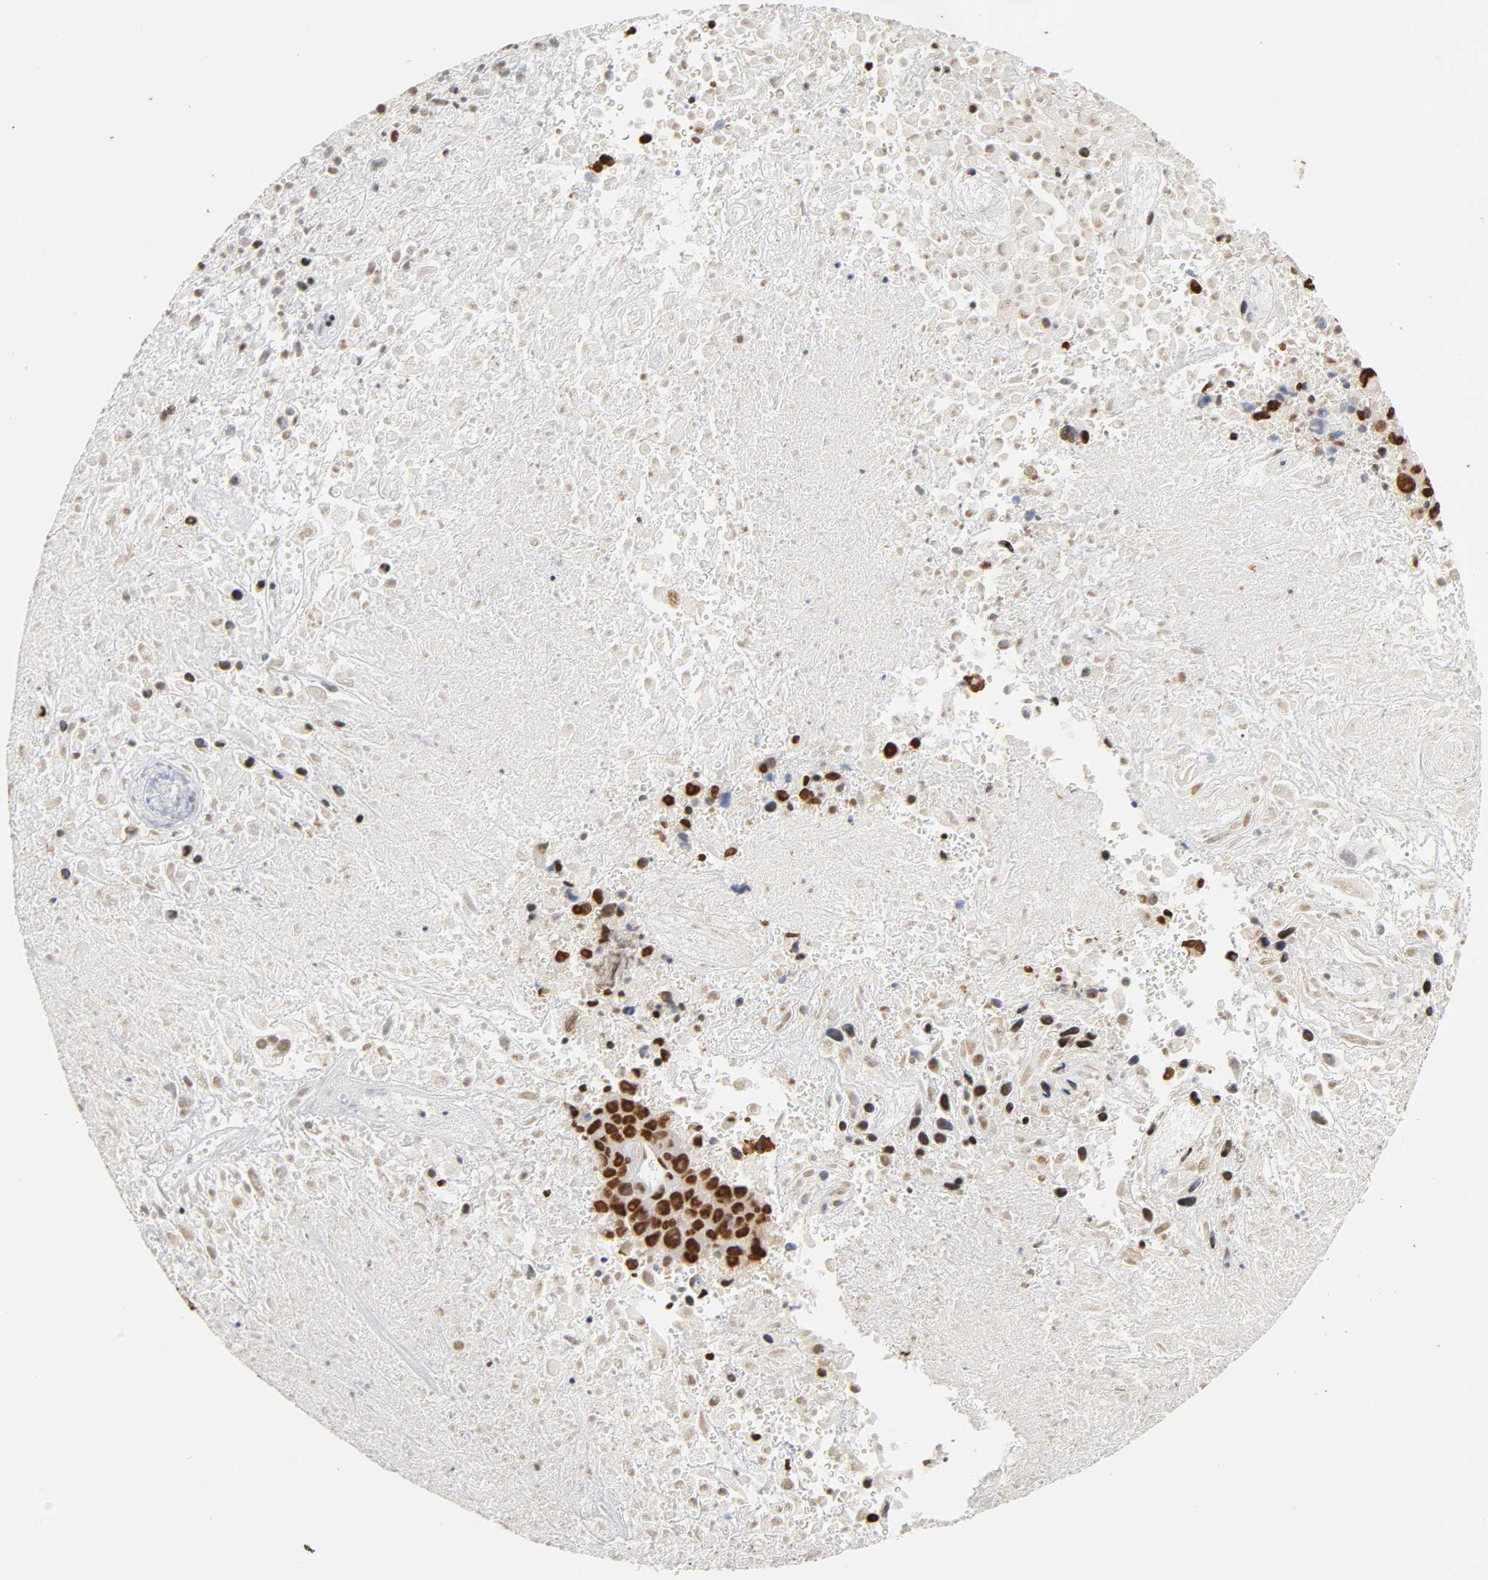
{"staining": {"intensity": "strong", "quantity": ">75%", "location": "nuclear"}, "tissue": "melanoma", "cell_type": "Tumor cells", "image_type": "cancer", "snomed": [{"axis": "morphology", "description": "Malignant melanoma, Metastatic site"}, {"axis": "topography", "description": "Cerebral cortex"}], "caption": "Immunohistochemical staining of malignant melanoma (metastatic site) reveals high levels of strong nuclear protein positivity in about >75% of tumor cells.", "gene": "HNRNPC", "patient": {"sex": "female", "age": 52}}